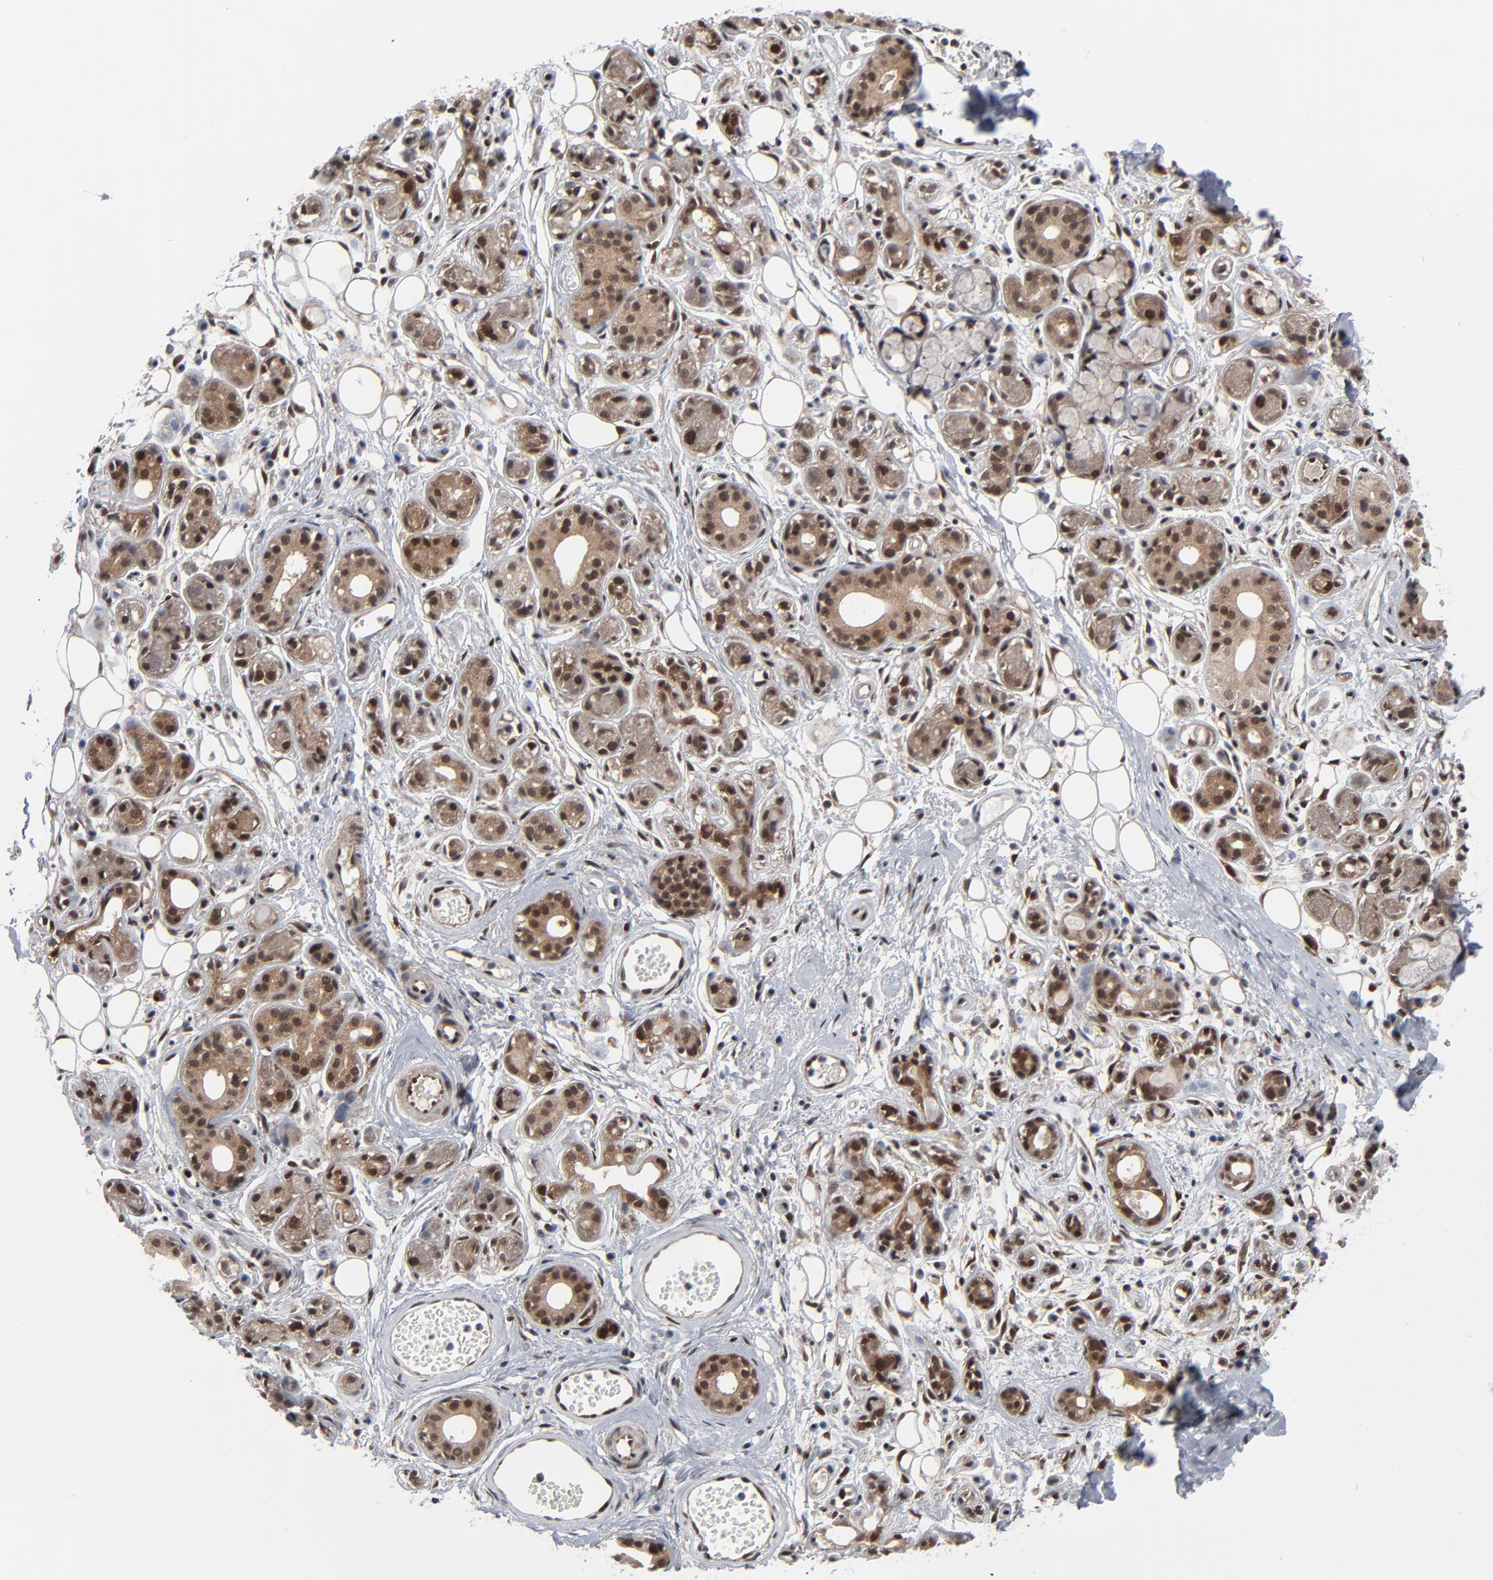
{"staining": {"intensity": "moderate", "quantity": ">75%", "location": "cytoplasmic/membranous,nuclear"}, "tissue": "salivary gland", "cell_type": "Glandular cells", "image_type": "normal", "snomed": [{"axis": "morphology", "description": "Normal tissue, NOS"}, {"axis": "topography", "description": "Salivary gland"}], "caption": "DAB immunohistochemical staining of benign salivary gland exhibits moderate cytoplasmic/membranous,nuclear protein expression in approximately >75% of glandular cells.", "gene": "AKT1", "patient": {"sex": "male", "age": 54}}